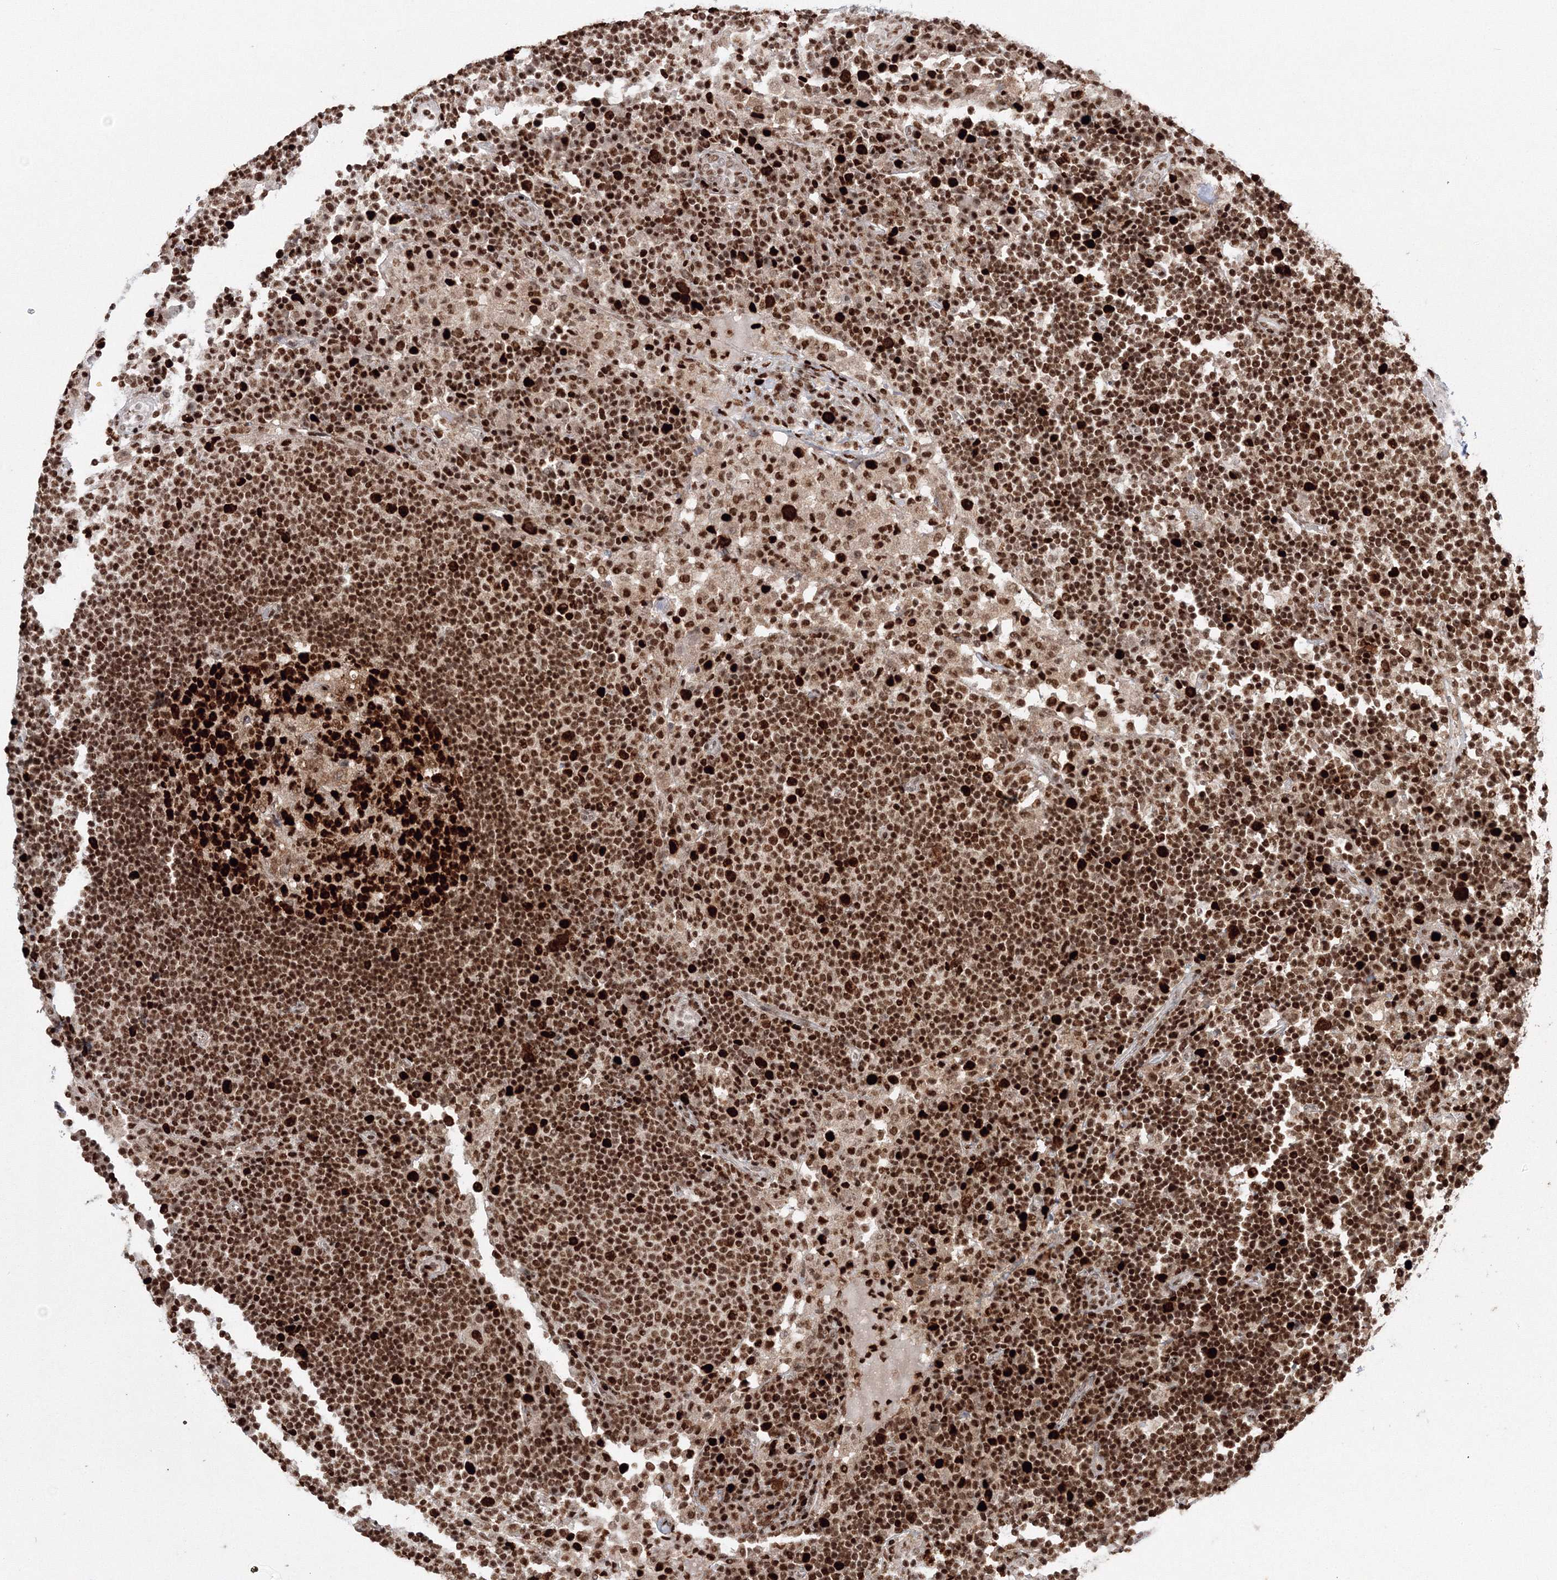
{"staining": {"intensity": "strong", "quantity": ">75%", "location": "nuclear"}, "tissue": "lymph node", "cell_type": "Germinal center cells", "image_type": "normal", "snomed": [{"axis": "morphology", "description": "Normal tissue, NOS"}, {"axis": "topography", "description": "Lymph node"}], "caption": "Strong nuclear expression for a protein is identified in approximately >75% of germinal center cells of normal lymph node using immunohistochemistry.", "gene": "LIG1", "patient": {"sex": "female", "age": 53}}